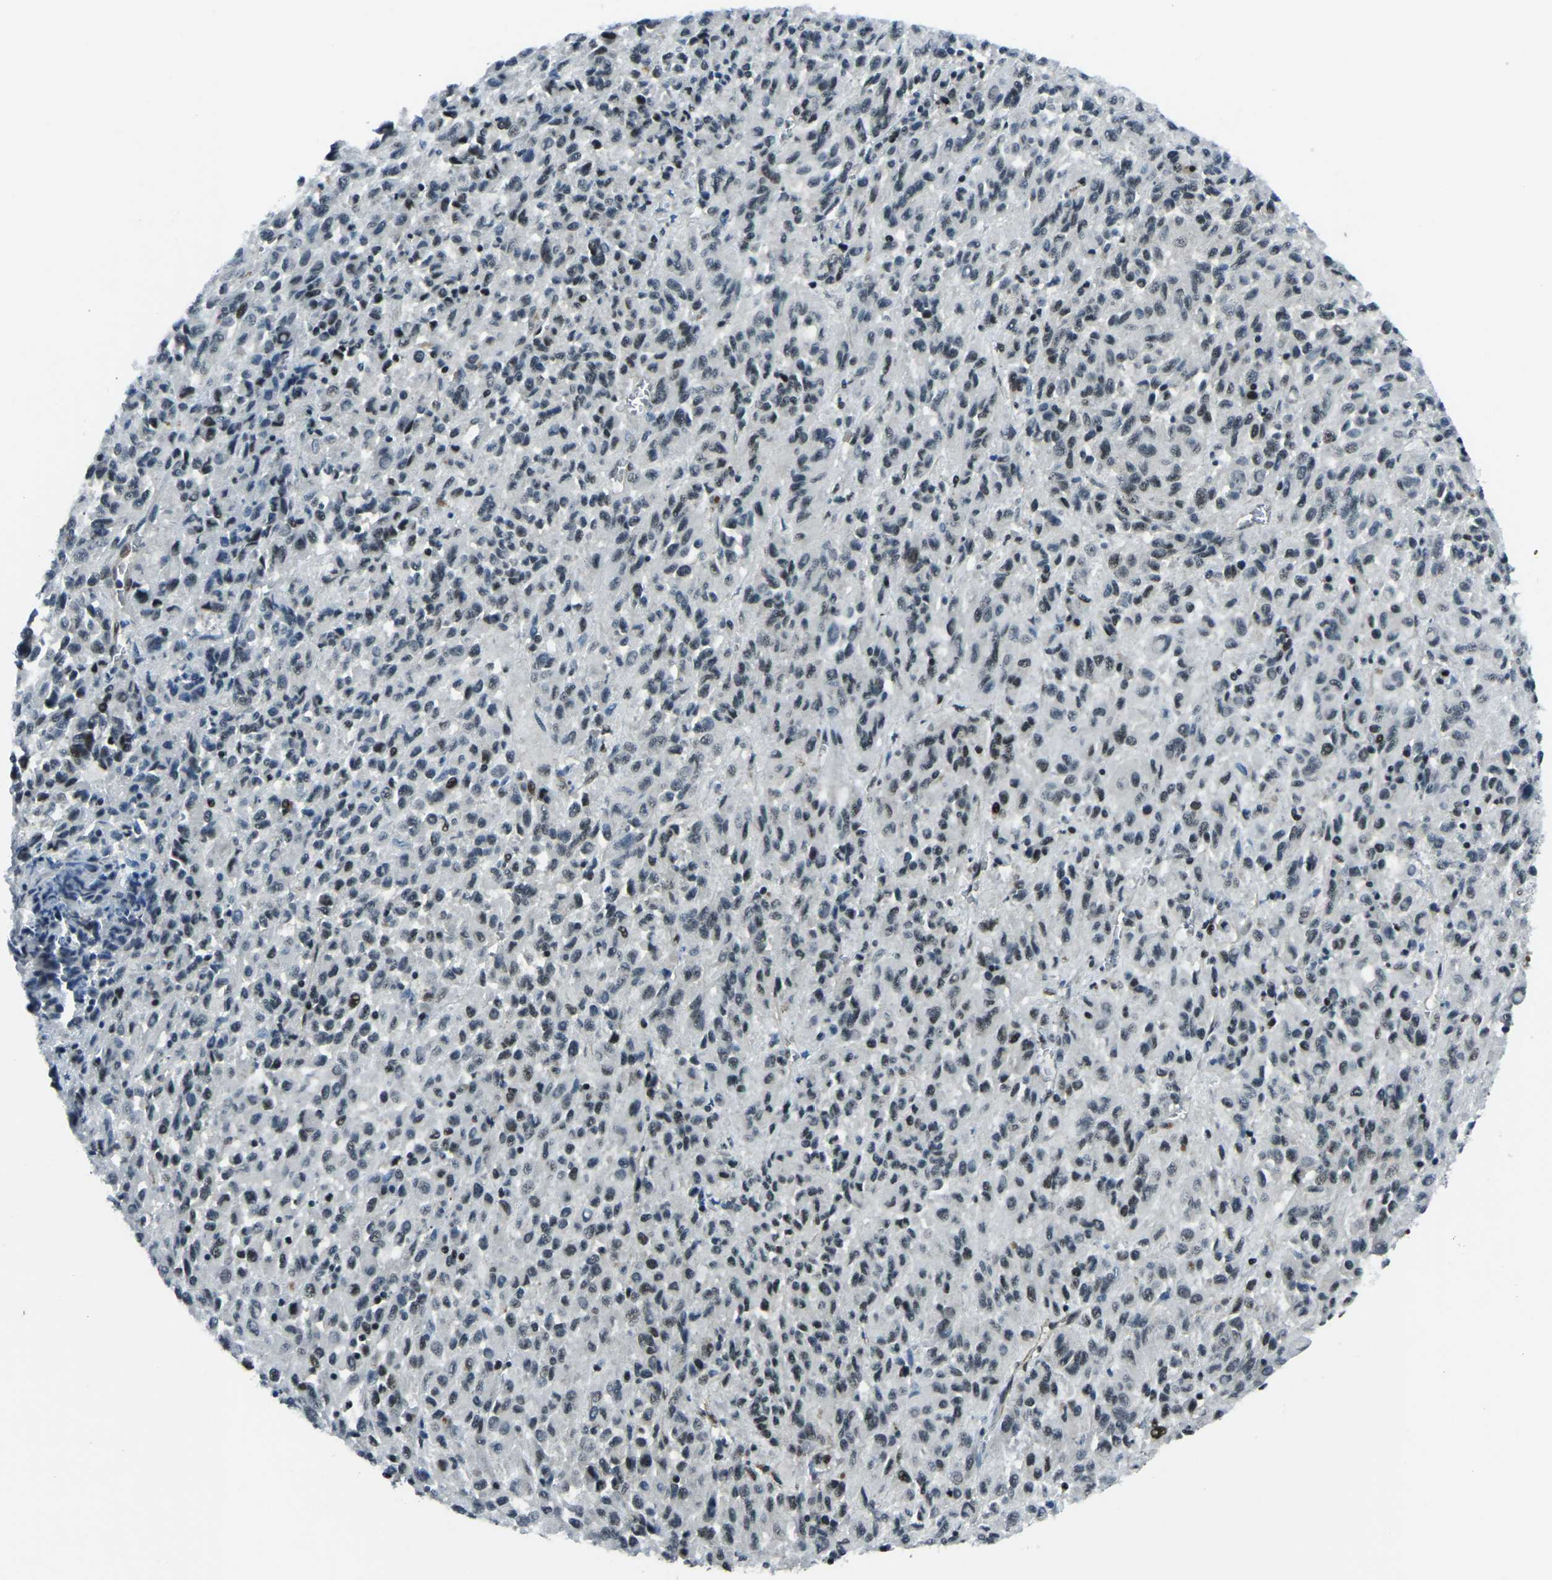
{"staining": {"intensity": "weak", "quantity": "<25%", "location": "nuclear"}, "tissue": "melanoma", "cell_type": "Tumor cells", "image_type": "cancer", "snomed": [{"axis": "morphology", "description": "Malignant melanoma, Metastatic site"}, {"axis": "topography", "description": "Lung"}], "caption": "Immunohistochemical staining of malignant melanoma (metastatic site) displays no significant staining in tumor cells.", "gene": "PRCC", "patient": {"sex": "male", "age": 64}}